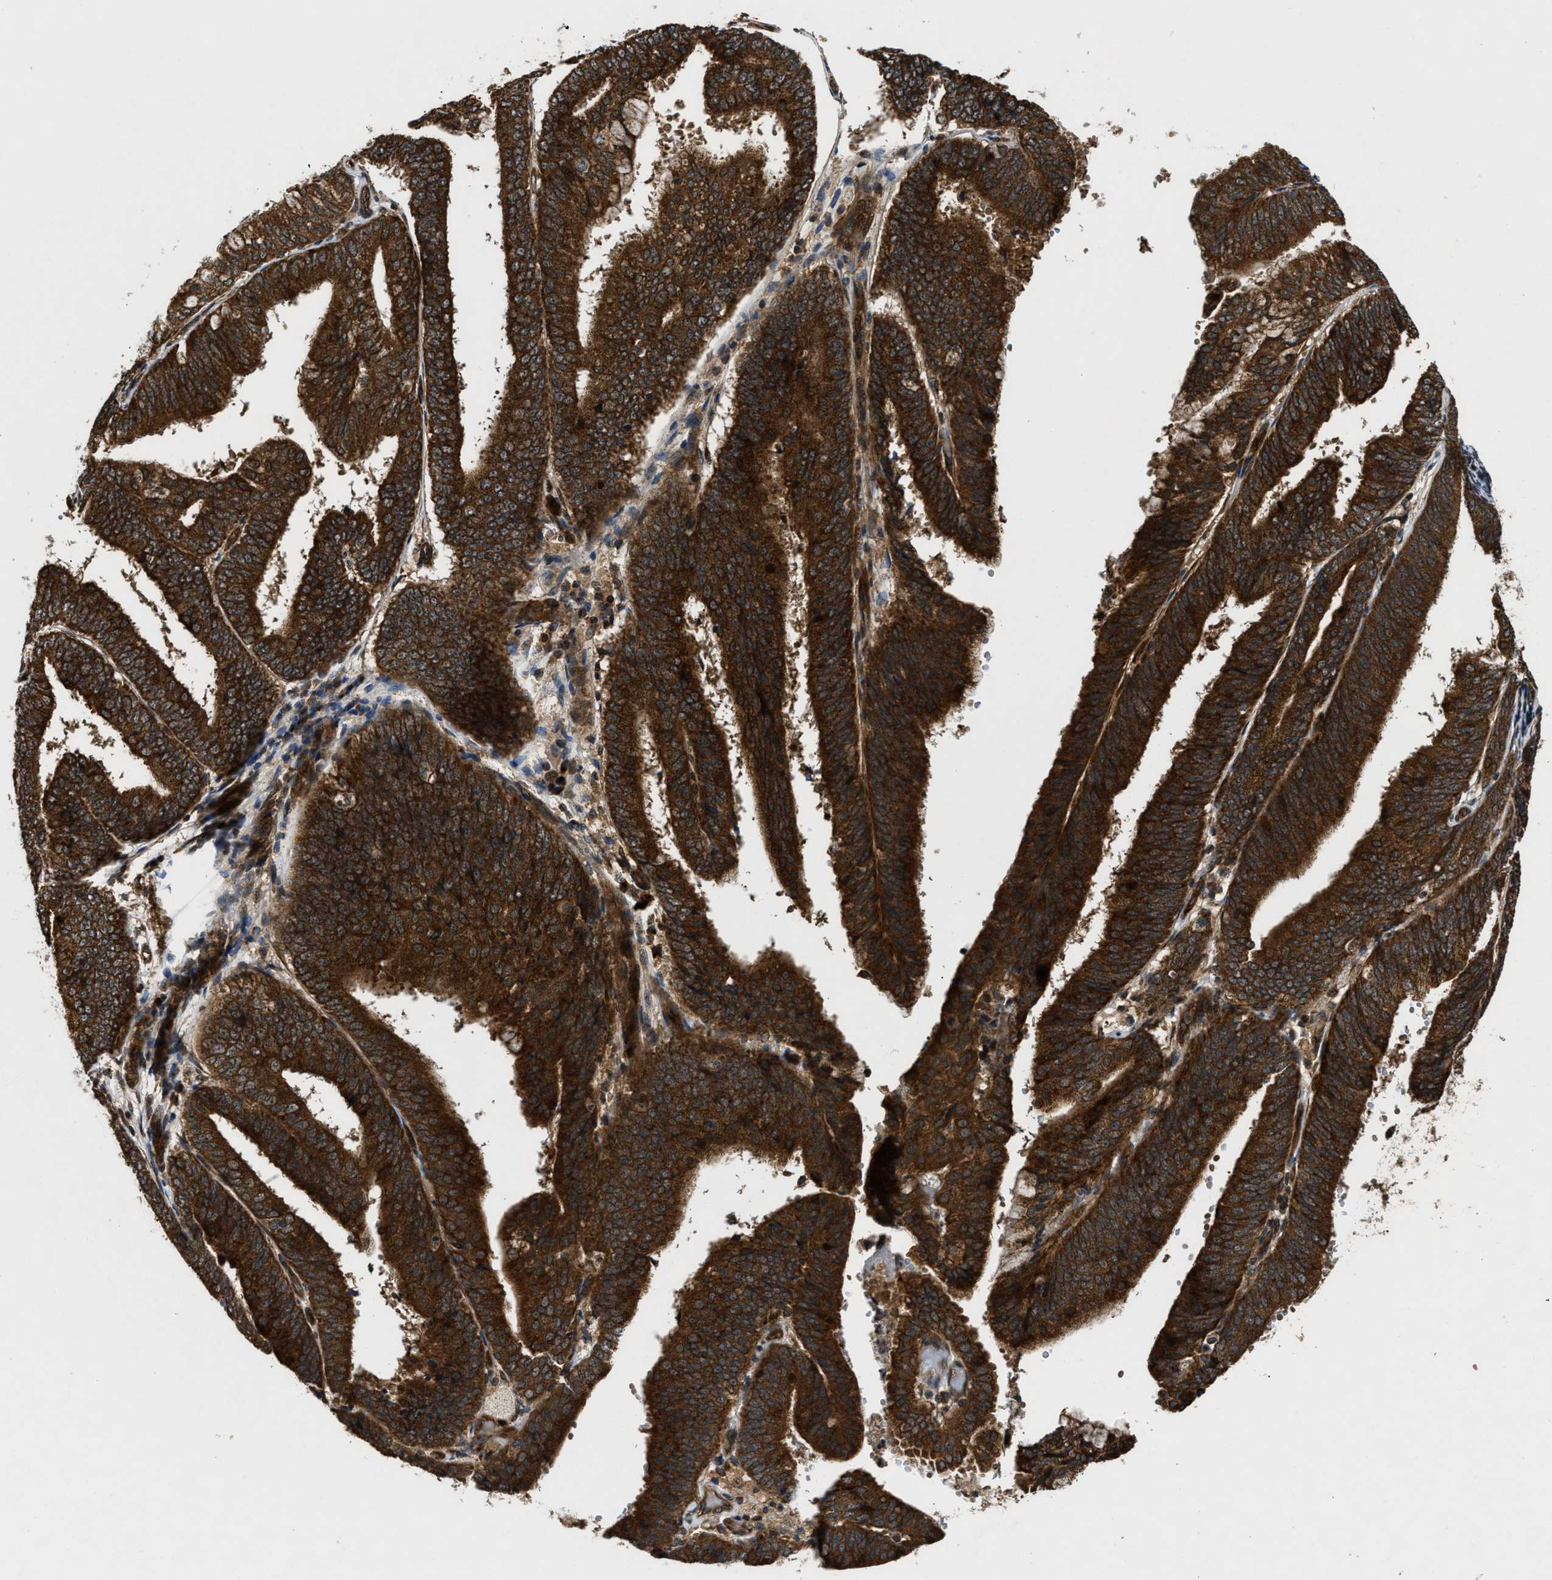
{"staining": {"intensity": "strong", "quantity": ">75%", "location": "cytoplasmic/membranous"}, "tissue": "endometrial cancer", "cell_type": "Tumor cells", "image_type": "cancer", "snomed": [{"axis": "morphology", "description": "Adenocarcinoma, NOS"}, {"axis": "topography", "description": "Endometrium"}], "caption": "Protein expression analysis of human endometrial cancer reveals strong cytoplasmic/membranous expression in approximately >75% of tumor cells.", "gene": "PNPLA8", "patient": {"sex": "female", "age": 63}}